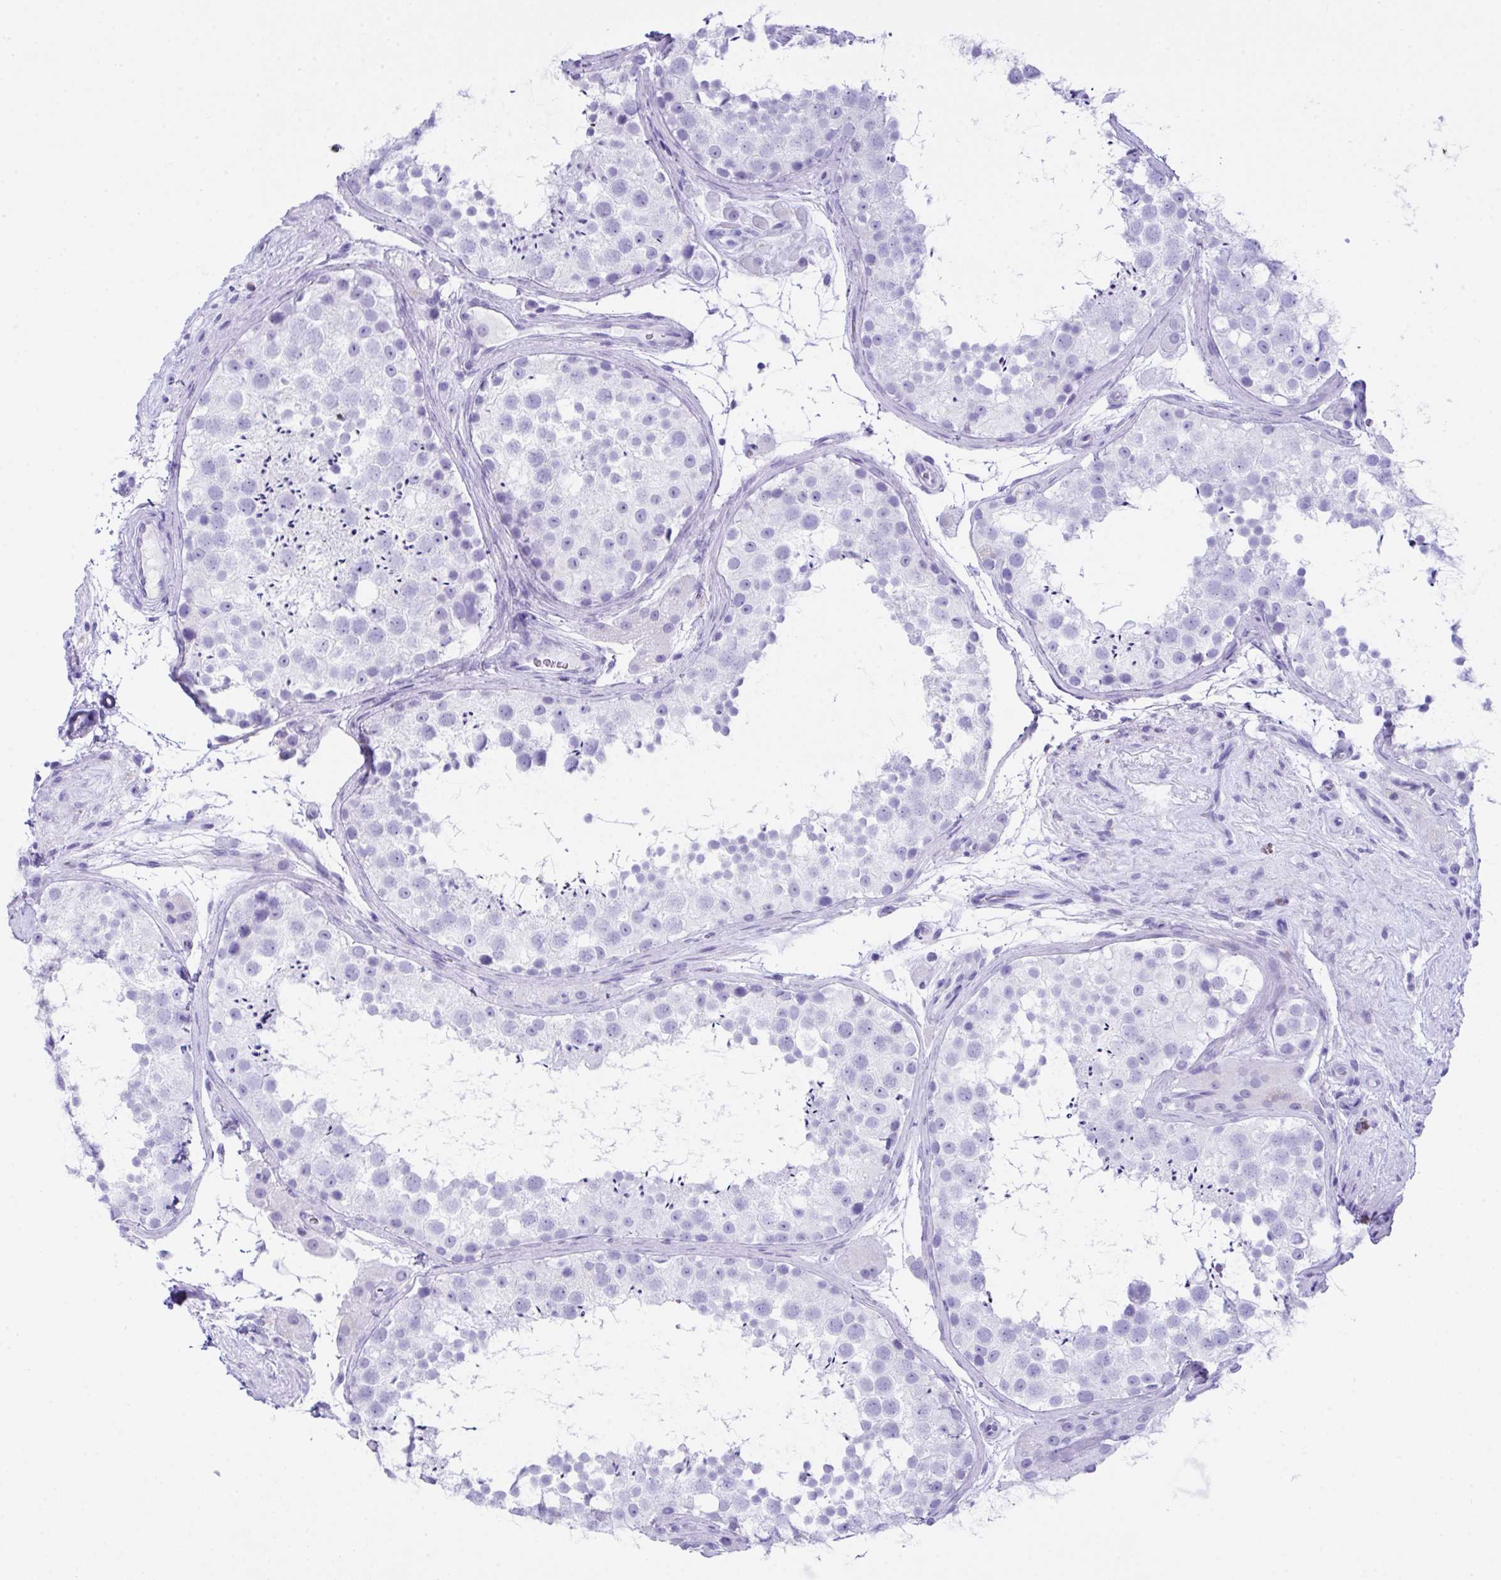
{"staining": {"intensity": "negative", "quantity": "none", "location": "none"}, "tissue": "testis", "cell_type": "Cells in seminiferous ducts", "image_type": "normal", "snomed": [{"axis": "morphology", "description": "Normal tissue, NOS"}, {"axis": "topography", "description": "Testis"}], "caption": "Immunohistochemistry (IHC) image of unremarkable testis: testis stained with DAB (3,3'-diaminobenzidine) displays no significant protein staining in cells in seminiferous ducts. (DAB (3,3'-diaminobenzidine) immunohistochemistry (IHC) with hematoxylin counter stain).", "gene": "LGALS4", "patient": {"sex": "male", "age": 41}}